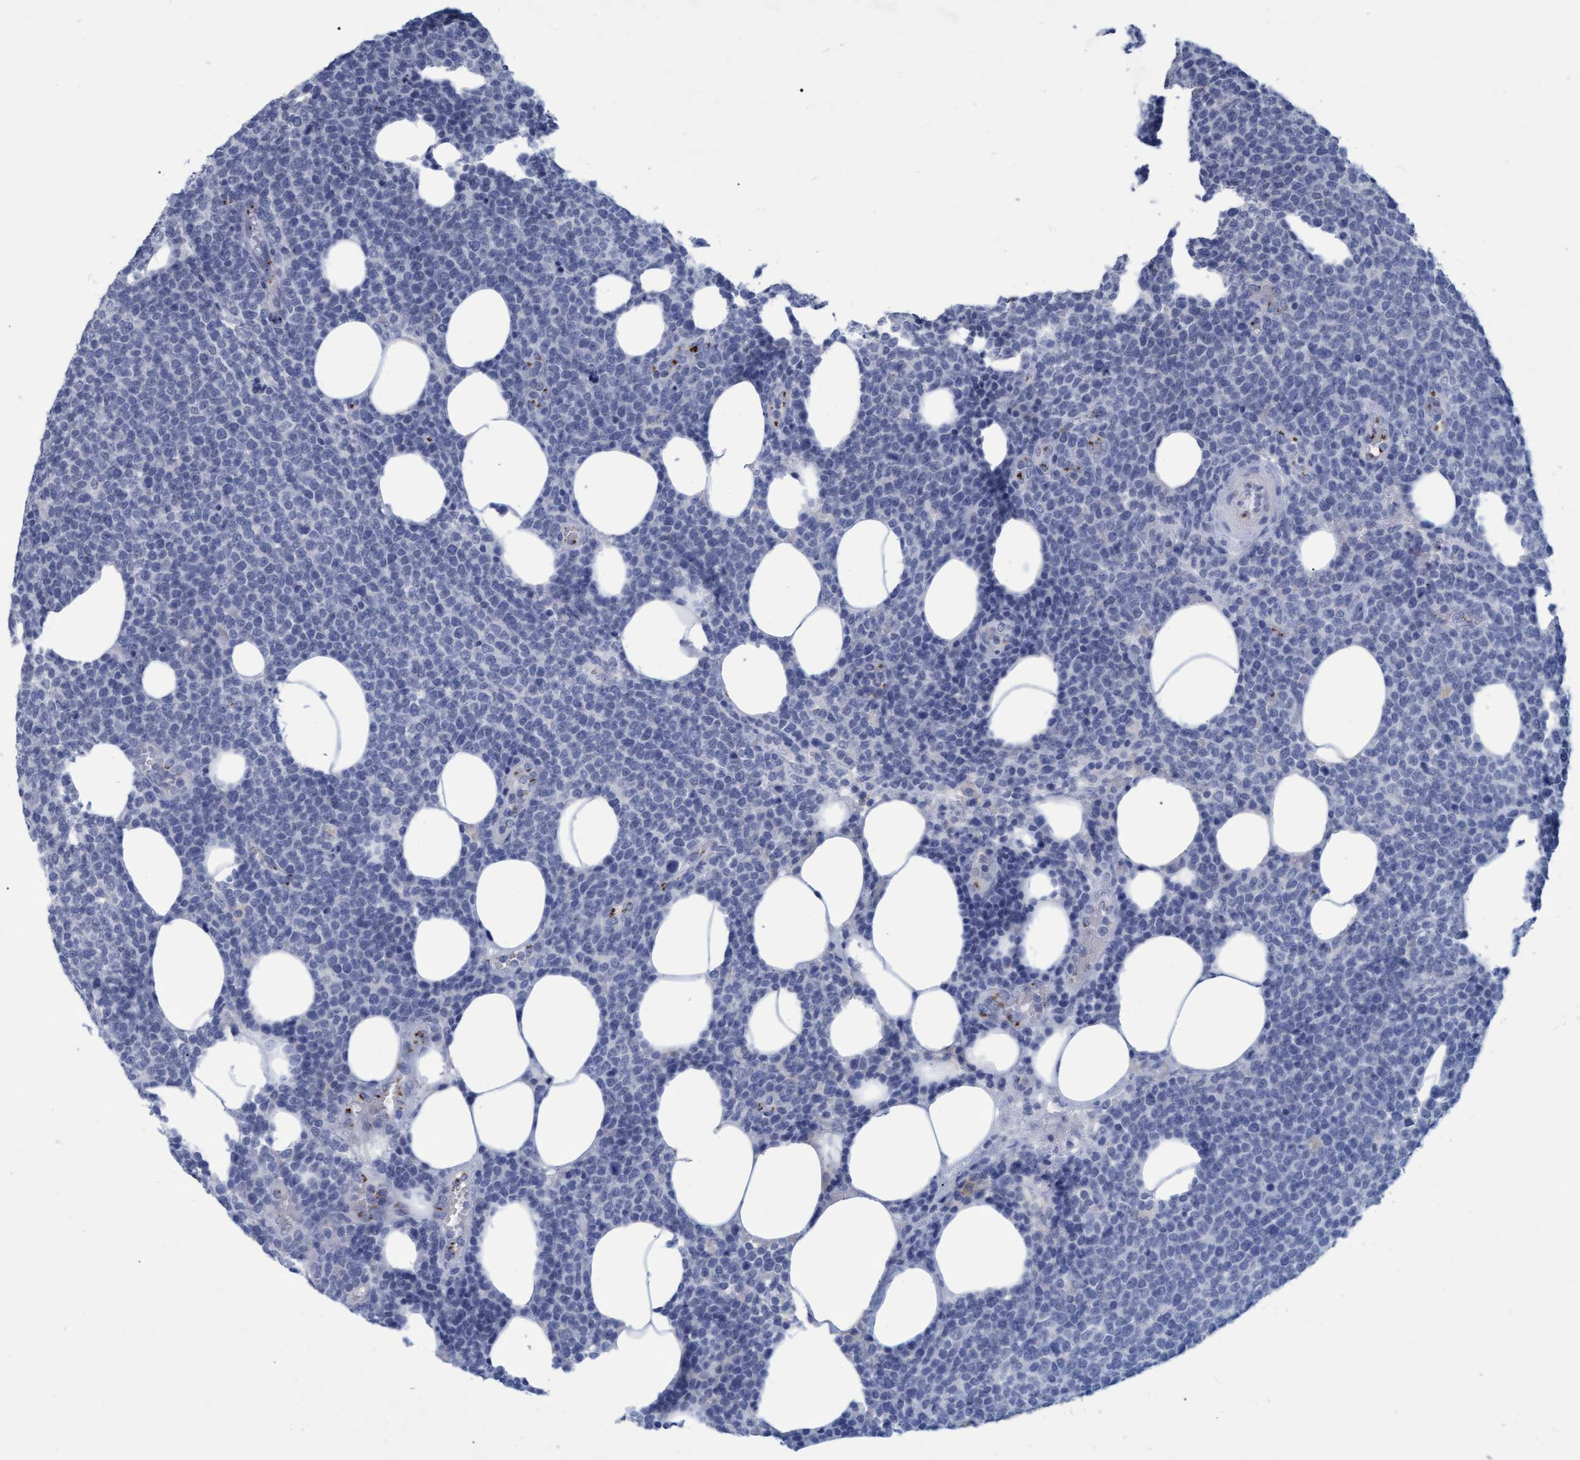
{"staining": {"intensity": "negative", "quantity": "none", "location": "none"}, "tissue": "lymphoma", "cell_type": "Tumor cells", "image_type": "cancer", "snomed": [{"axis": "morphology", "description": "Malignant lymphoma, non-Hodgkin's type, High grade"}, {"axis": "topography", "description": "Lymph node"}], "caption": "High-grade malignant lymphoma, non-Hodgkin's type was stained to show a protein in brown. There is no significant staining in tumor cells.", "gene": "GALC", "patient": {"sex": "male", "age": 61}}